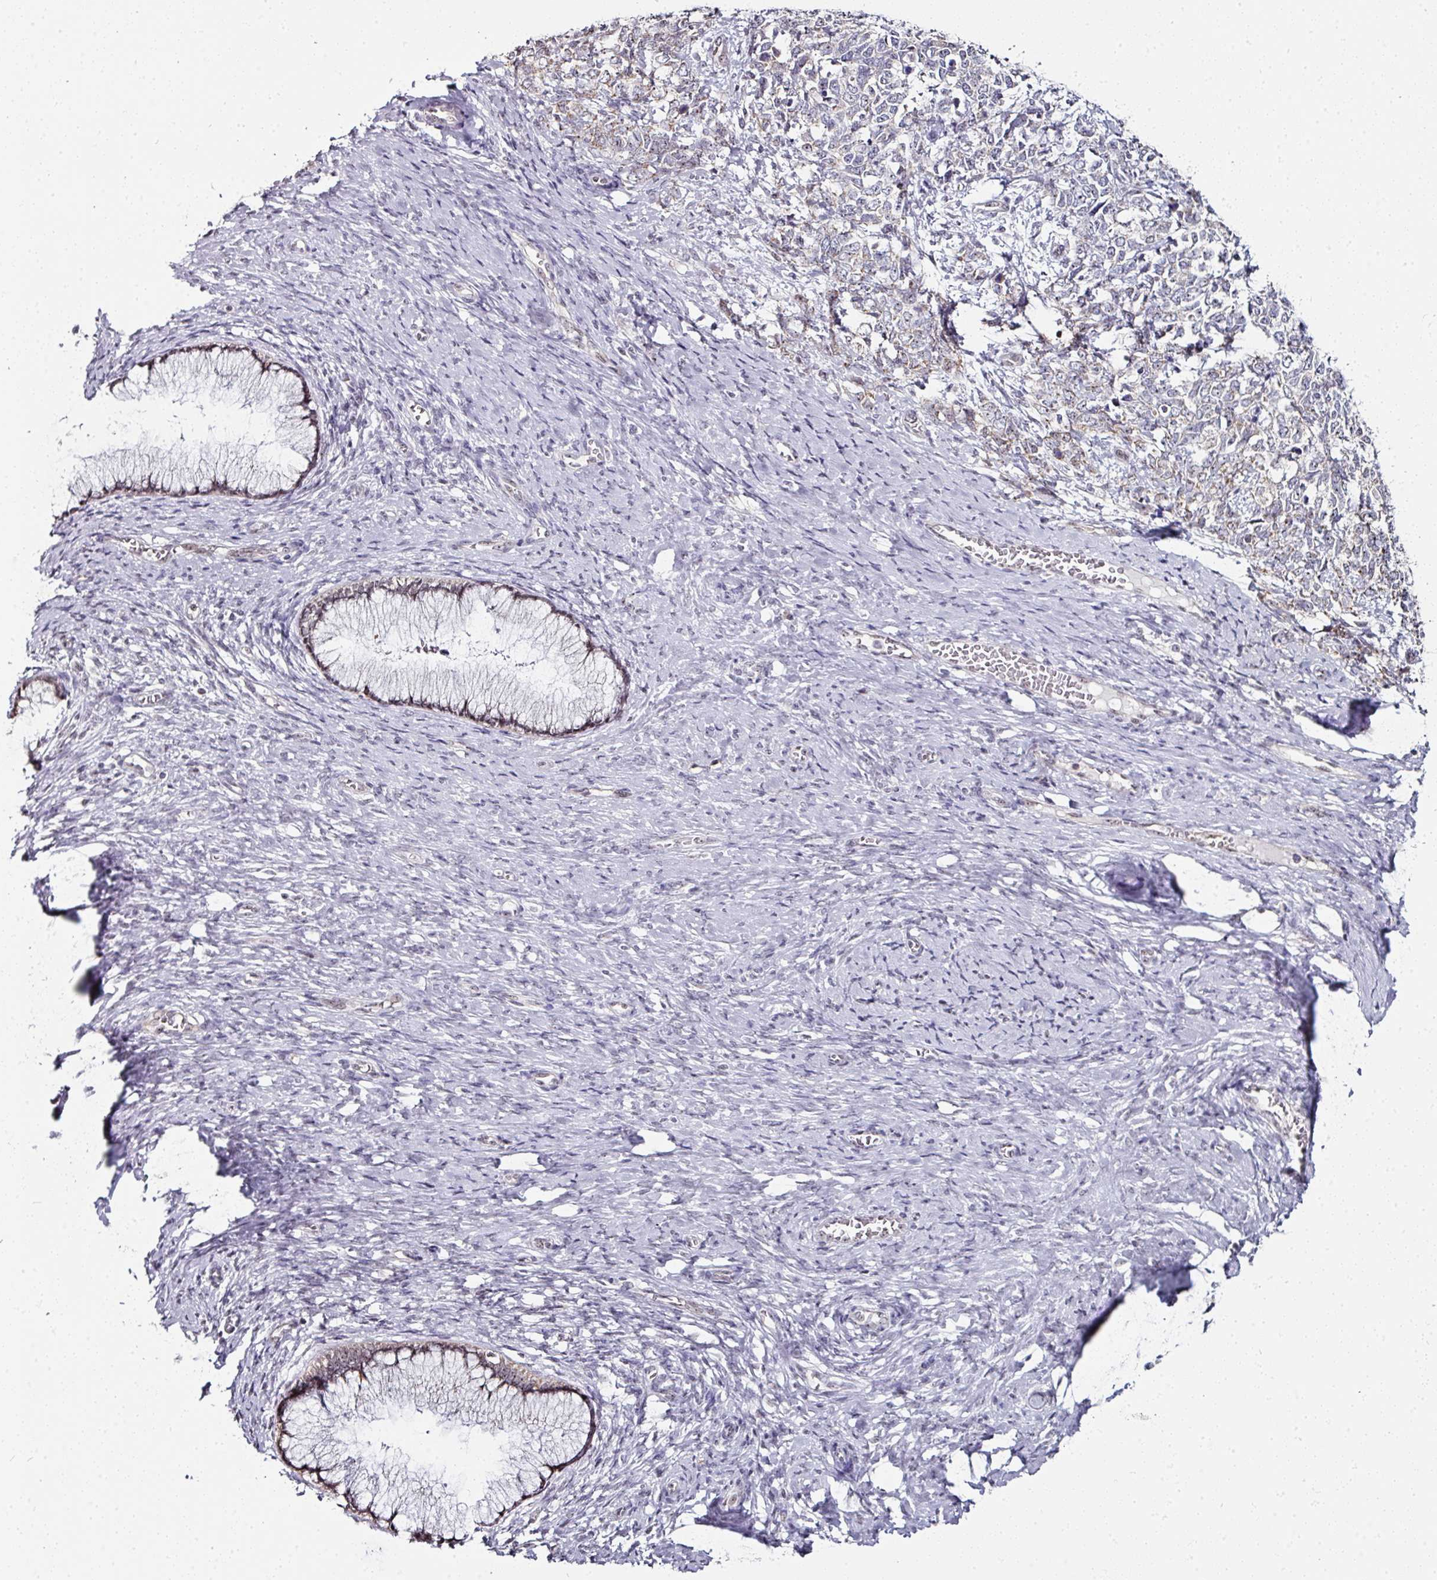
{"staining": {"intensity": "weak", "quantity": "<25%", "location": "cytoplasmic/membranous"}, "tissue": "cervical cancer", "cell_type": "Tumor cells", "image_type": "cancer", "snomed": [{"axis": "morphology", "description": "Squamous cell carcinoma, NOS"}, {"axis": "topography", "description": "Cervix"}], "caption": "The histopathology image exhibits no staining of tumor cells in cervical cancer.", "gene": "NACC2", "patient": {"sex": "female", "age": 63}}